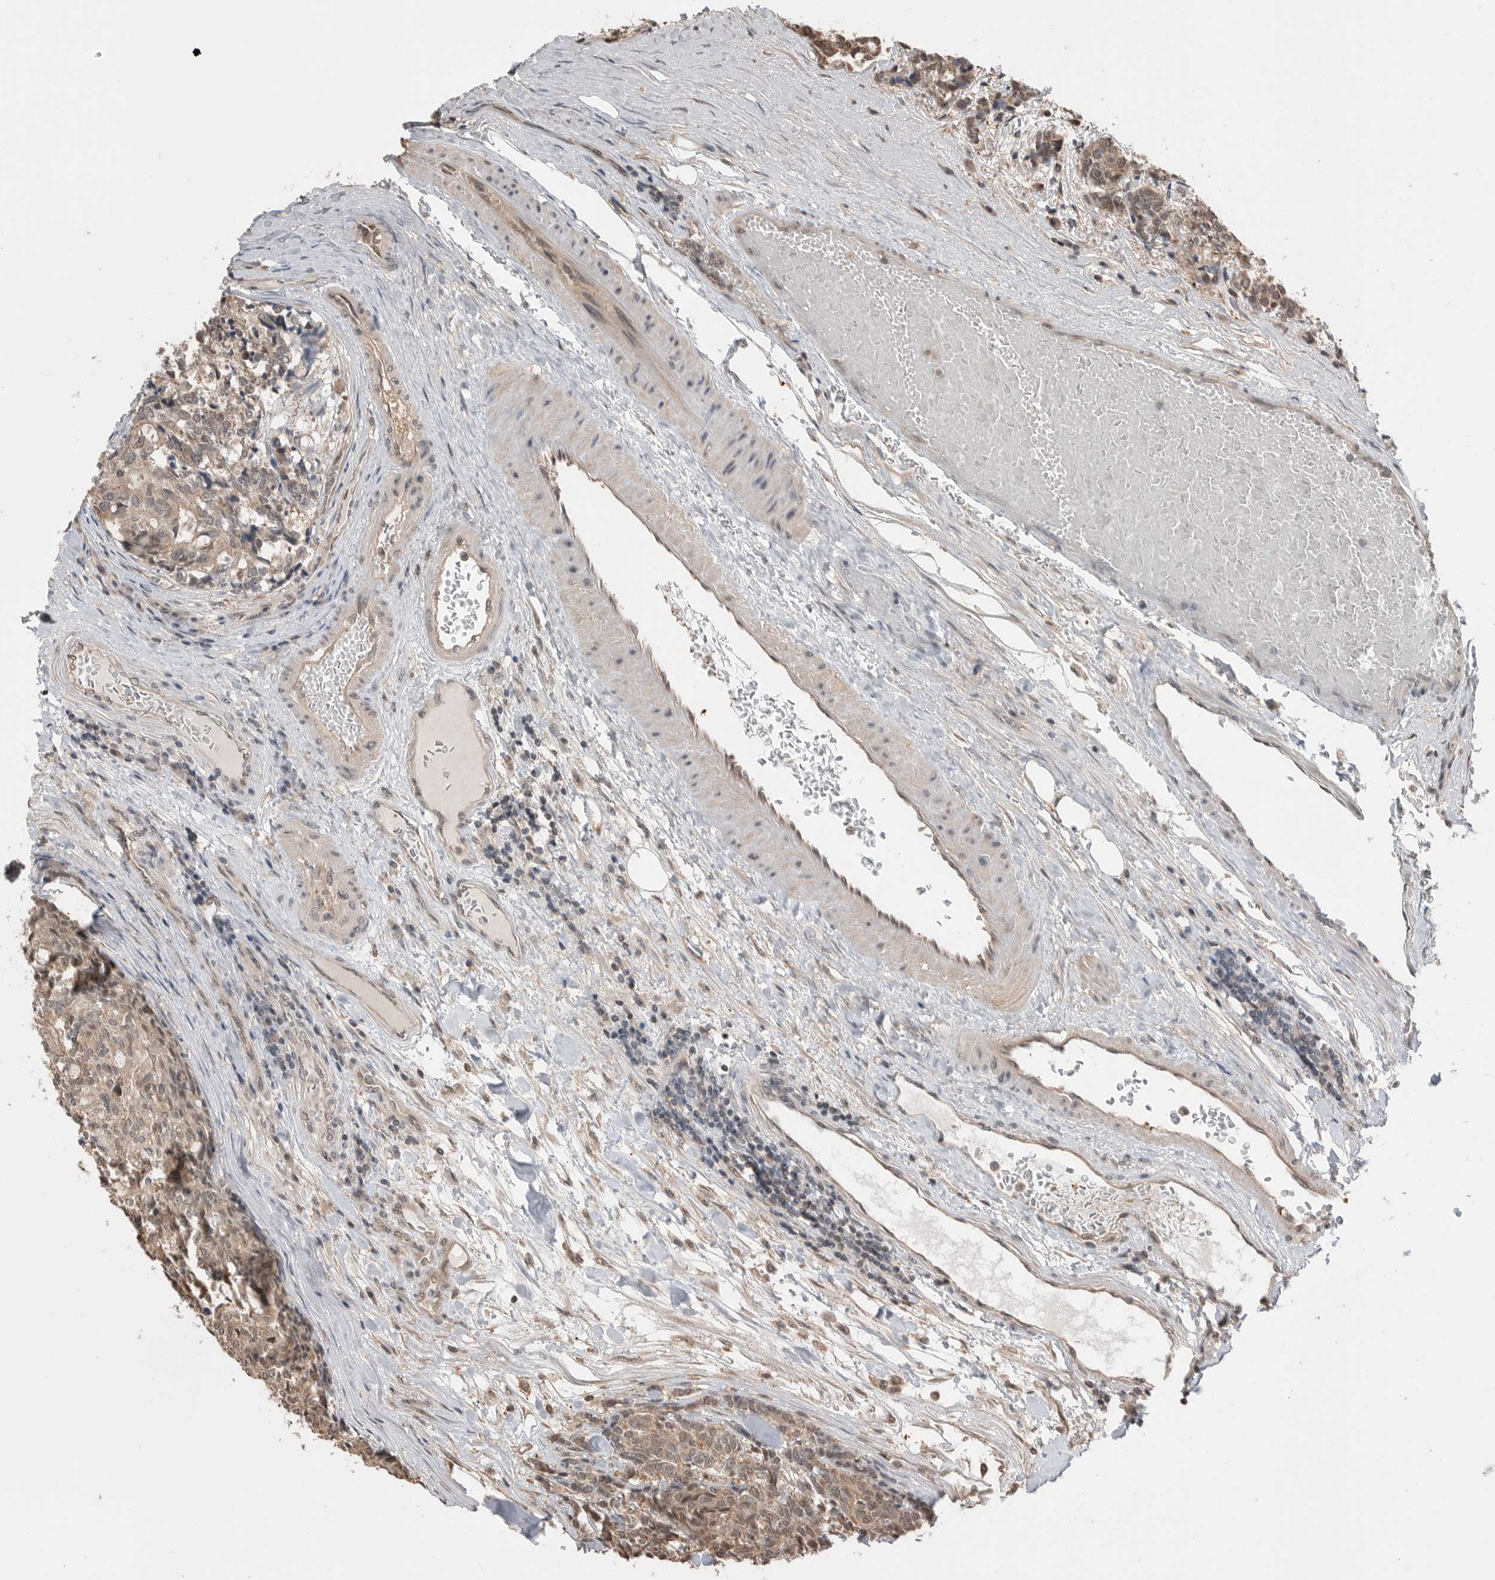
{"staining": {"intensity": "weak", "quantity": ">75%", "location": "cytoplasmic/membranous,nuclear"}, "tissue": "carcinoid", "cell_type": "Tumor cells", "image_type": "cancer", "snomed": [{"axis": "morphology", "description": "Carcinoid, malignant, NOS"}, {"axis": "topography", "description": "Pancreas"}], "caption": "Immunohistochemical staining of human carcinoid exhibits weak cytoplasmic/membranous and nuclear protein staining in approximately >75% of tumor cells. The staining is performed using DAB brown chromogen to label protein expression. The nuclei are counter-stained blue using hematoxylin.", "gene": "PEAK1", "patient": {"sex": "female", "age": 54}}